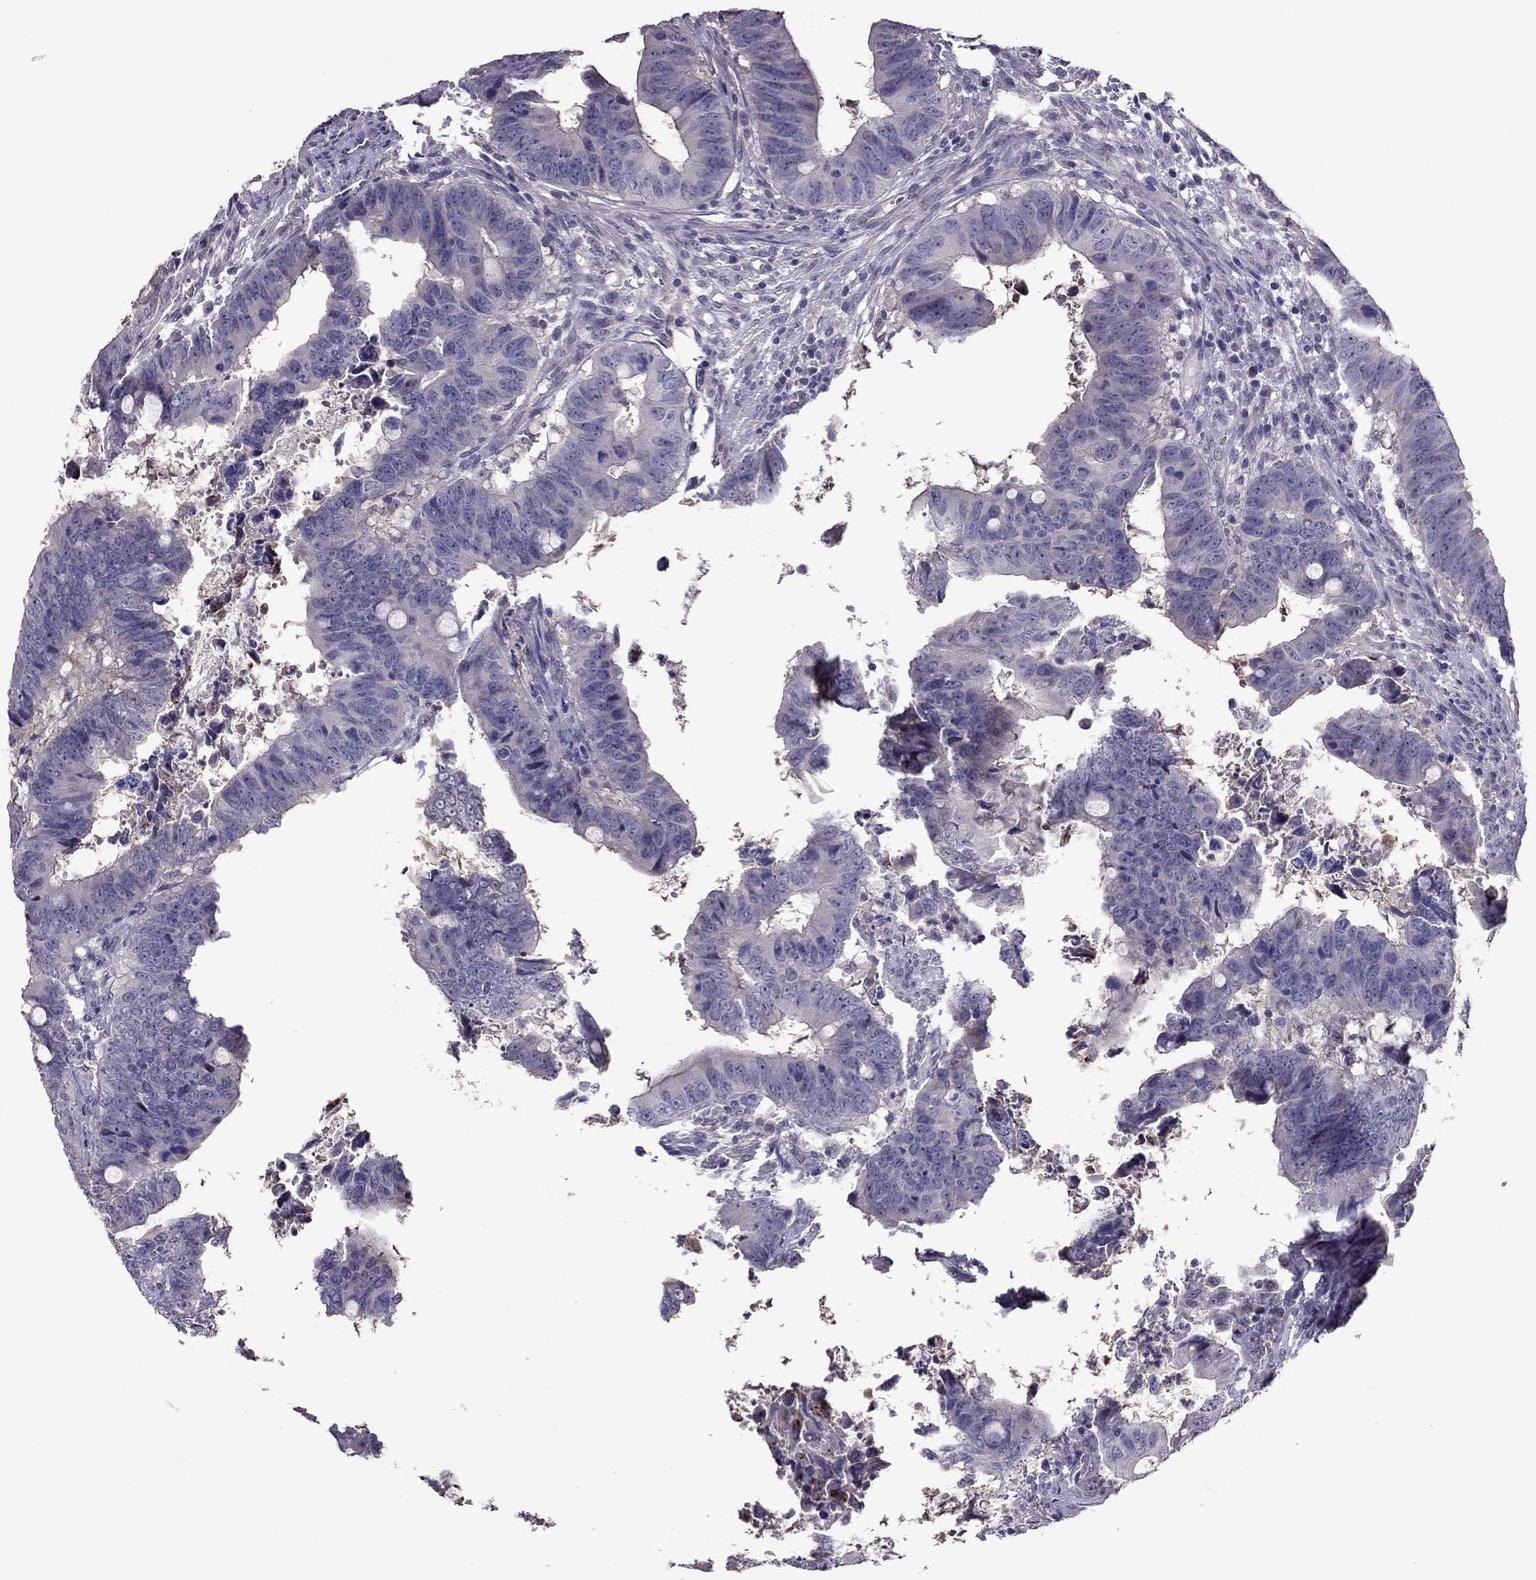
{"staining": {"intensity": "negative", "quantity": "none", "location": "none"}, "tissue": "colorectal cancer", "cell_type": "Tumor cells", "image_type": "cancer", "snomed": [{"axis": "morphology", "description": "Adenocarcinoma, NOS"}, {"axis": "topography", "description": "Colon"}], "caption": "The immunohistochemistry histopathology image has no significant positivity in tumor cells of colorectal cancer (adenocarcinoma) tissue.", "gene": "LRRC46", "patient": {"sex": "female", "age": 82}}